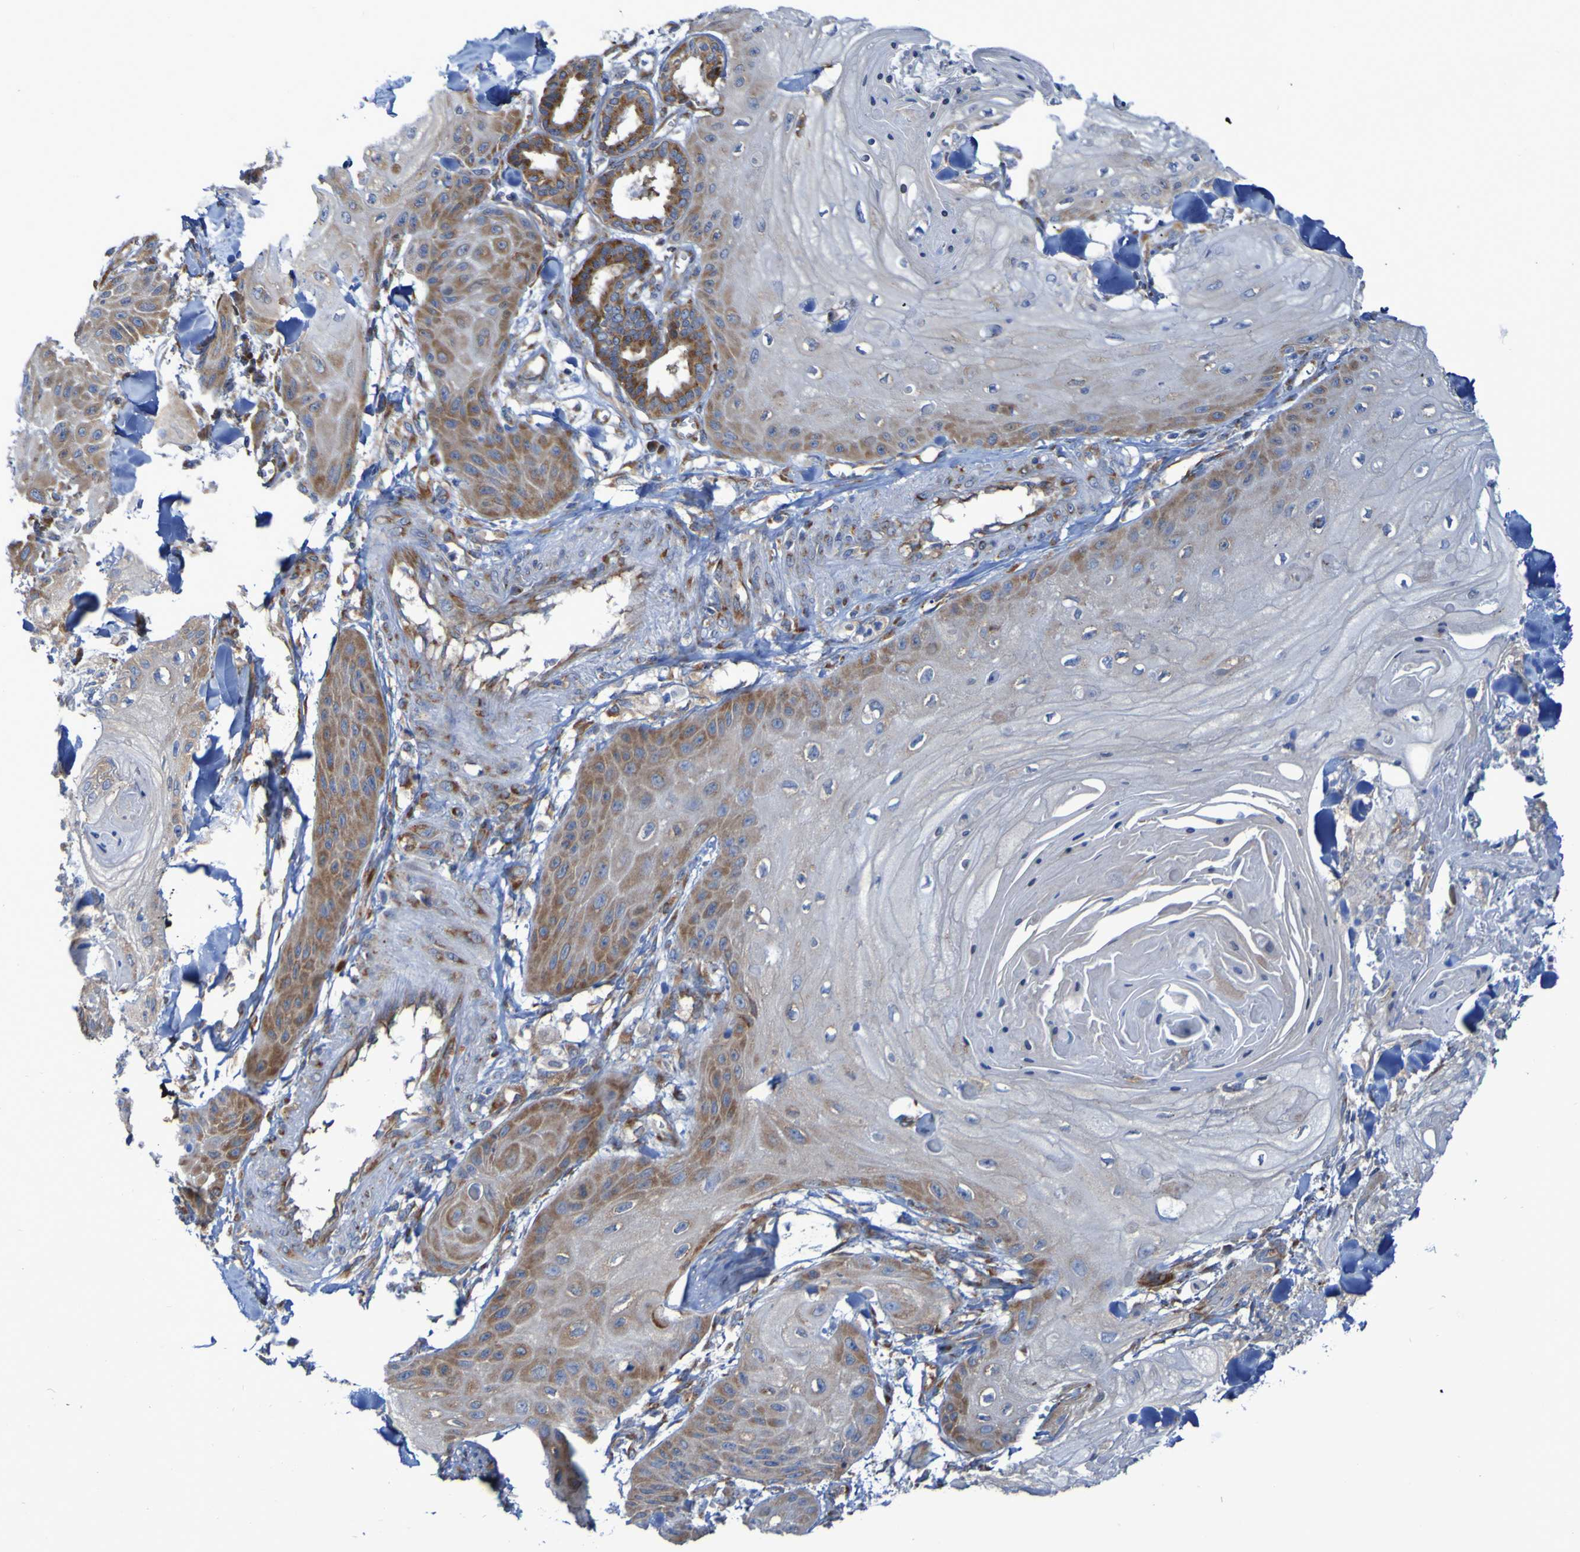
{"staining": {"intensity": "weak", "quantity": ">75%", "location": "cytoplasmic/membranous"}, "tissue": "skin cancer", "cell_type": "Tumor cells", "image_type": "cancer", "snomed": [{"axis": "morphology", "description": "Squamous cell carcinoma, NOS"}, {"axis": "topography", "description": "Skin"}], "caption": "A brown stain labels weak cytoplasmic/membranous staining of a protein in human squamous cell carcinoma (skin) tumor cells.", "gene": "FKBP3", "patient": {"sex": "male", "age": 74}}